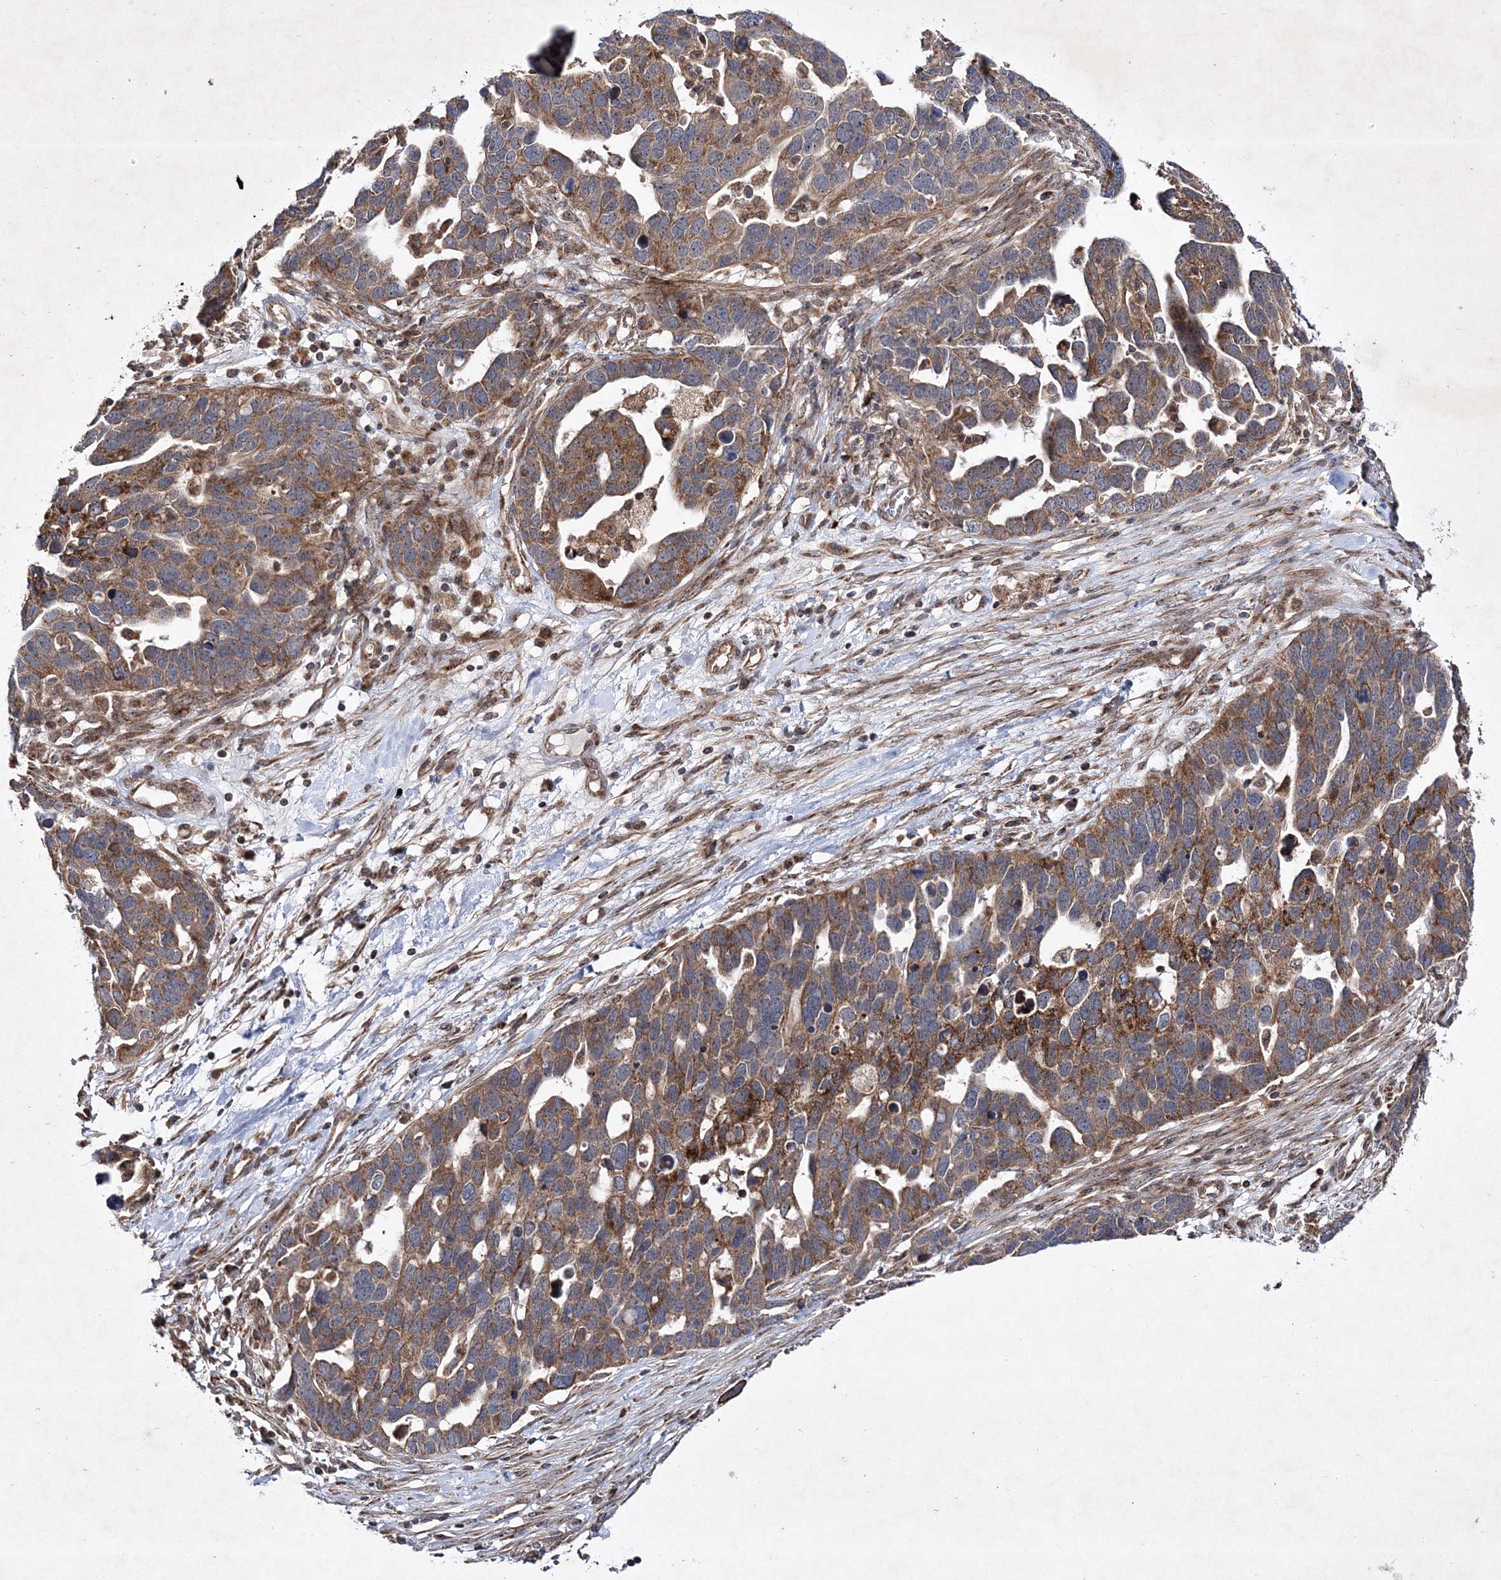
{"staining": {"intensity": "moderate", "quantity": ">75%", "location": "cytoplasmic/membranous"}, "tissue": "ovarian cancer", "cell_type": "Tumor cells", "image_type": "cancer", "snomed": [{"axis": "morphology", "description": "Cystadenocarcinoma, serous, NOS"}, {"axis": "topography", "description": "Ovary"}], "caption": "Ovarian cancer stained with a protein marker displays moderate staining in tumor cells.", "gene": "SCRN3", "patient": {"sex": "female", "age": 54}}